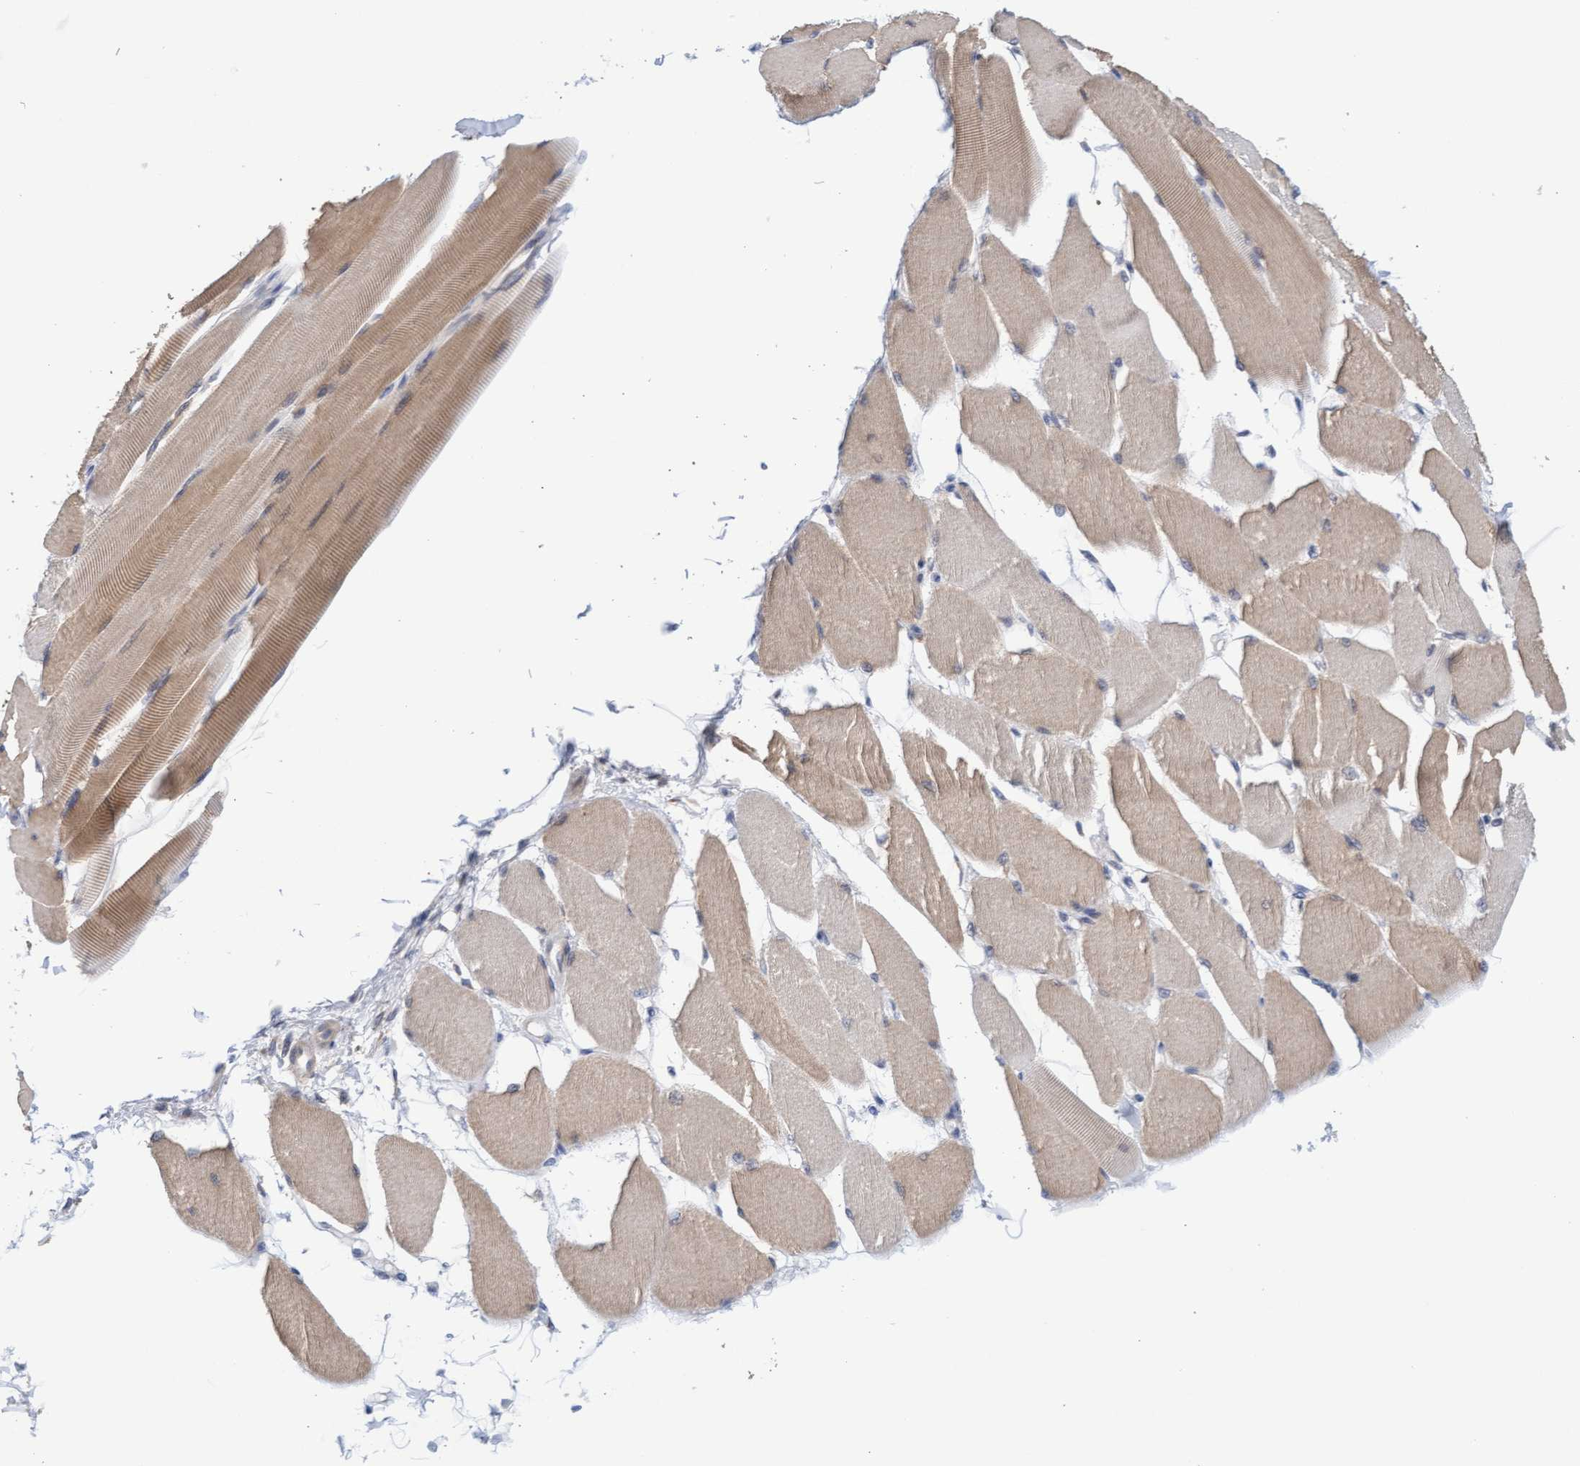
{"staining": {"intensity": "weak", "quantity": ">75%", "location": "cytoplasmic/membranous"}, "tissue": "skeletal muscle", "cell_type": "Myocytes", "image_type": "normal", "snomed": [{"axis": "morphology", "description": "Normal tissue, NOS"}, {"axis": "topography", "description": "Skeletal muscle"}, {"axis": "topography", "description": "Peripheral nerve tissue"}], "caption": "Immunohistochemistry (DAB) staining of normal human skeletal muscle reveals weak cytoplasmic/membranous protein staining in about >75% of myocytes.", "gene": "AMZ2", "patient": {"sex": "female", "age": 84}}